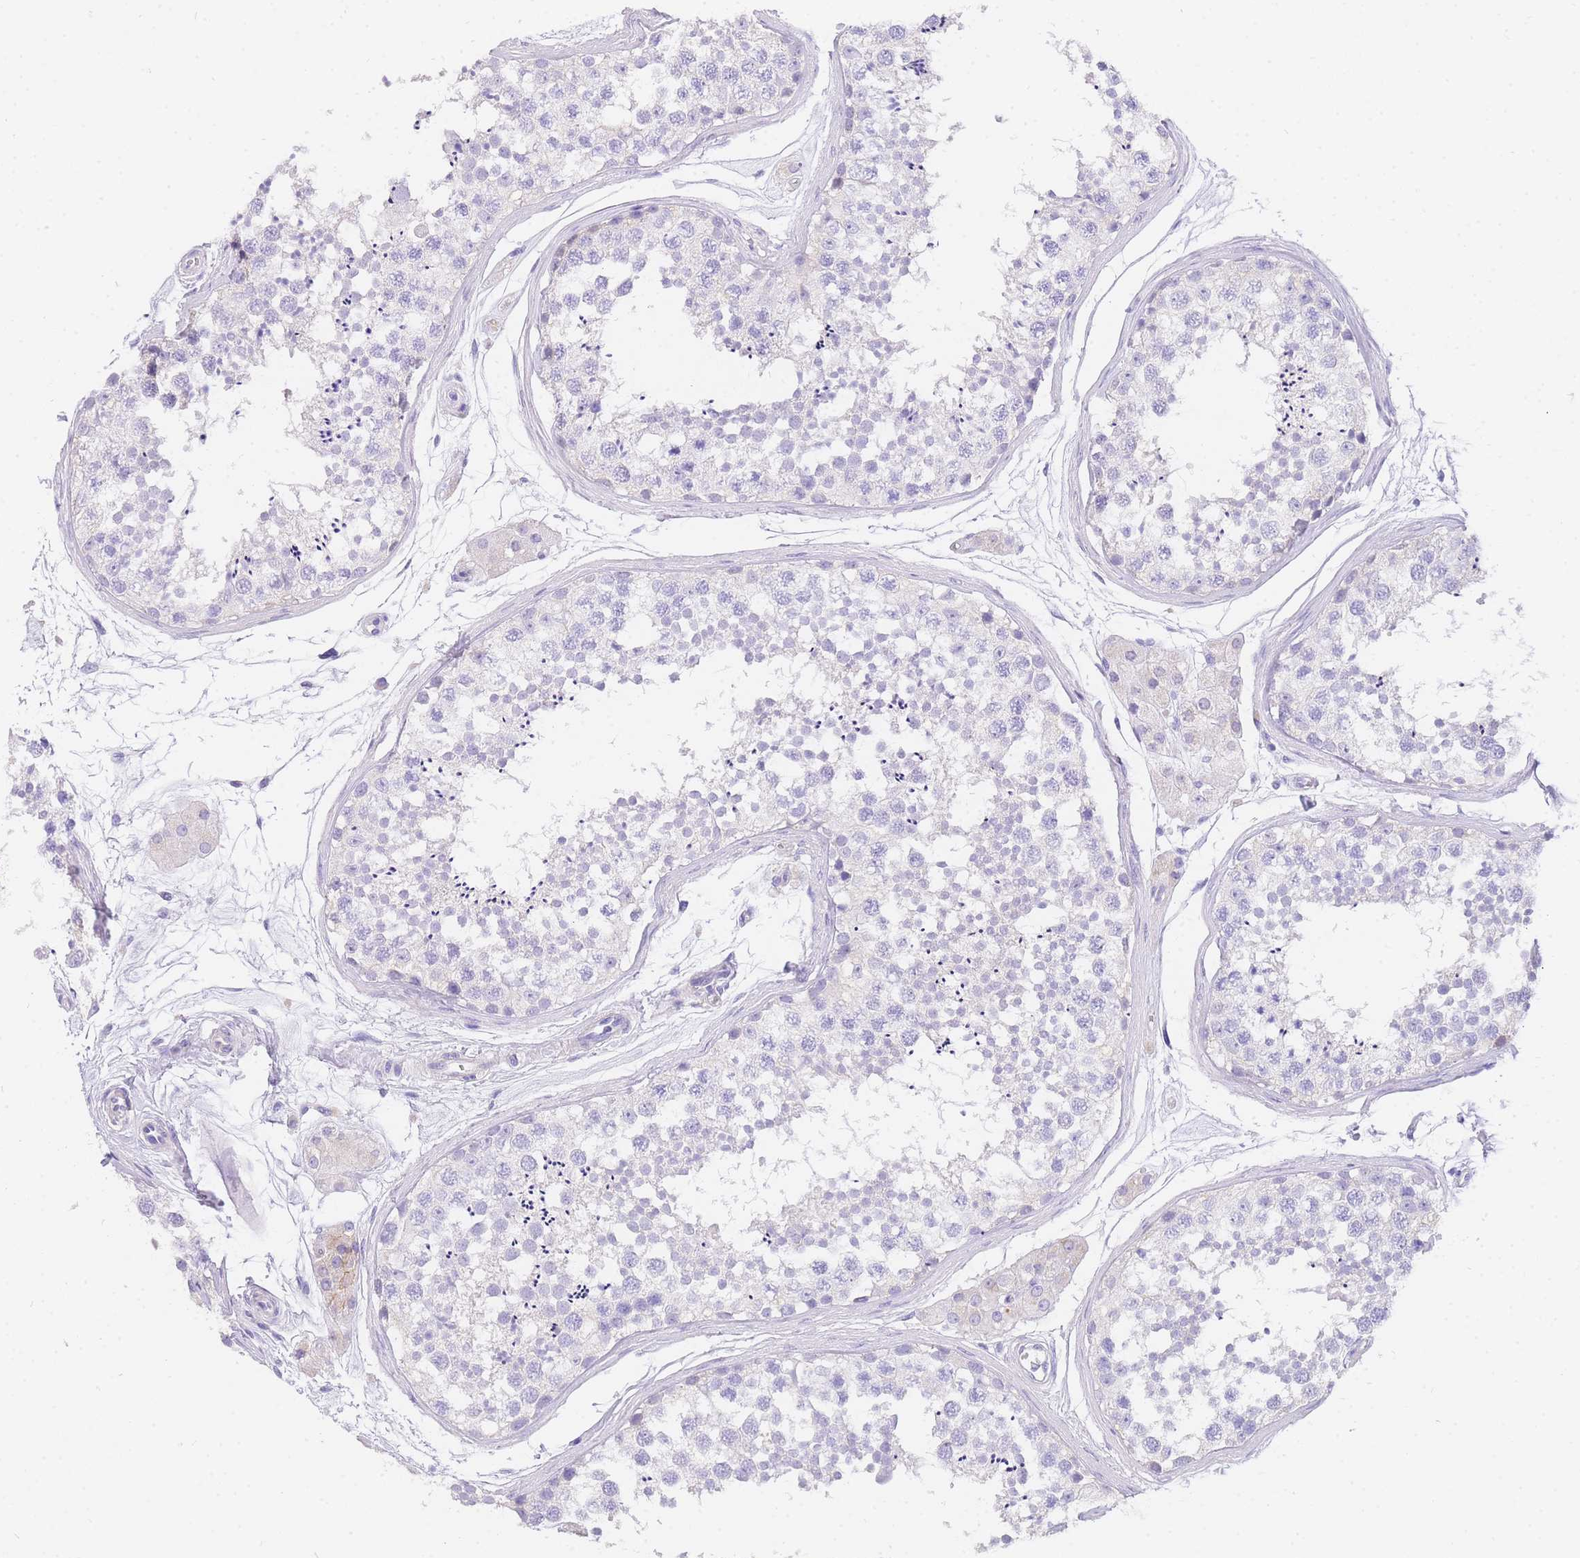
{"staining": {"intensity": "negative", "quantity": "none", "location": "none"}, "tissue": "testis", "cell_type": "Cells in seminiferous ducts", "image_type": "normal", "snomed": [{"axis": "morphology", "description": "Normal tissue, NOS"}, {"axis": "topography", "description": "Testis"}], "caption": "Testis was stained to show a protein in brown. There is no significant expression in cells in seminiferous ducts. The staining is performed using DAB (3,3'-diaminobenzidine) brown chromogen with nuclei counter-stained in using hematoxylin.", "gene": "UPK1A", "patient": {"sex": "male", "age": 56}}